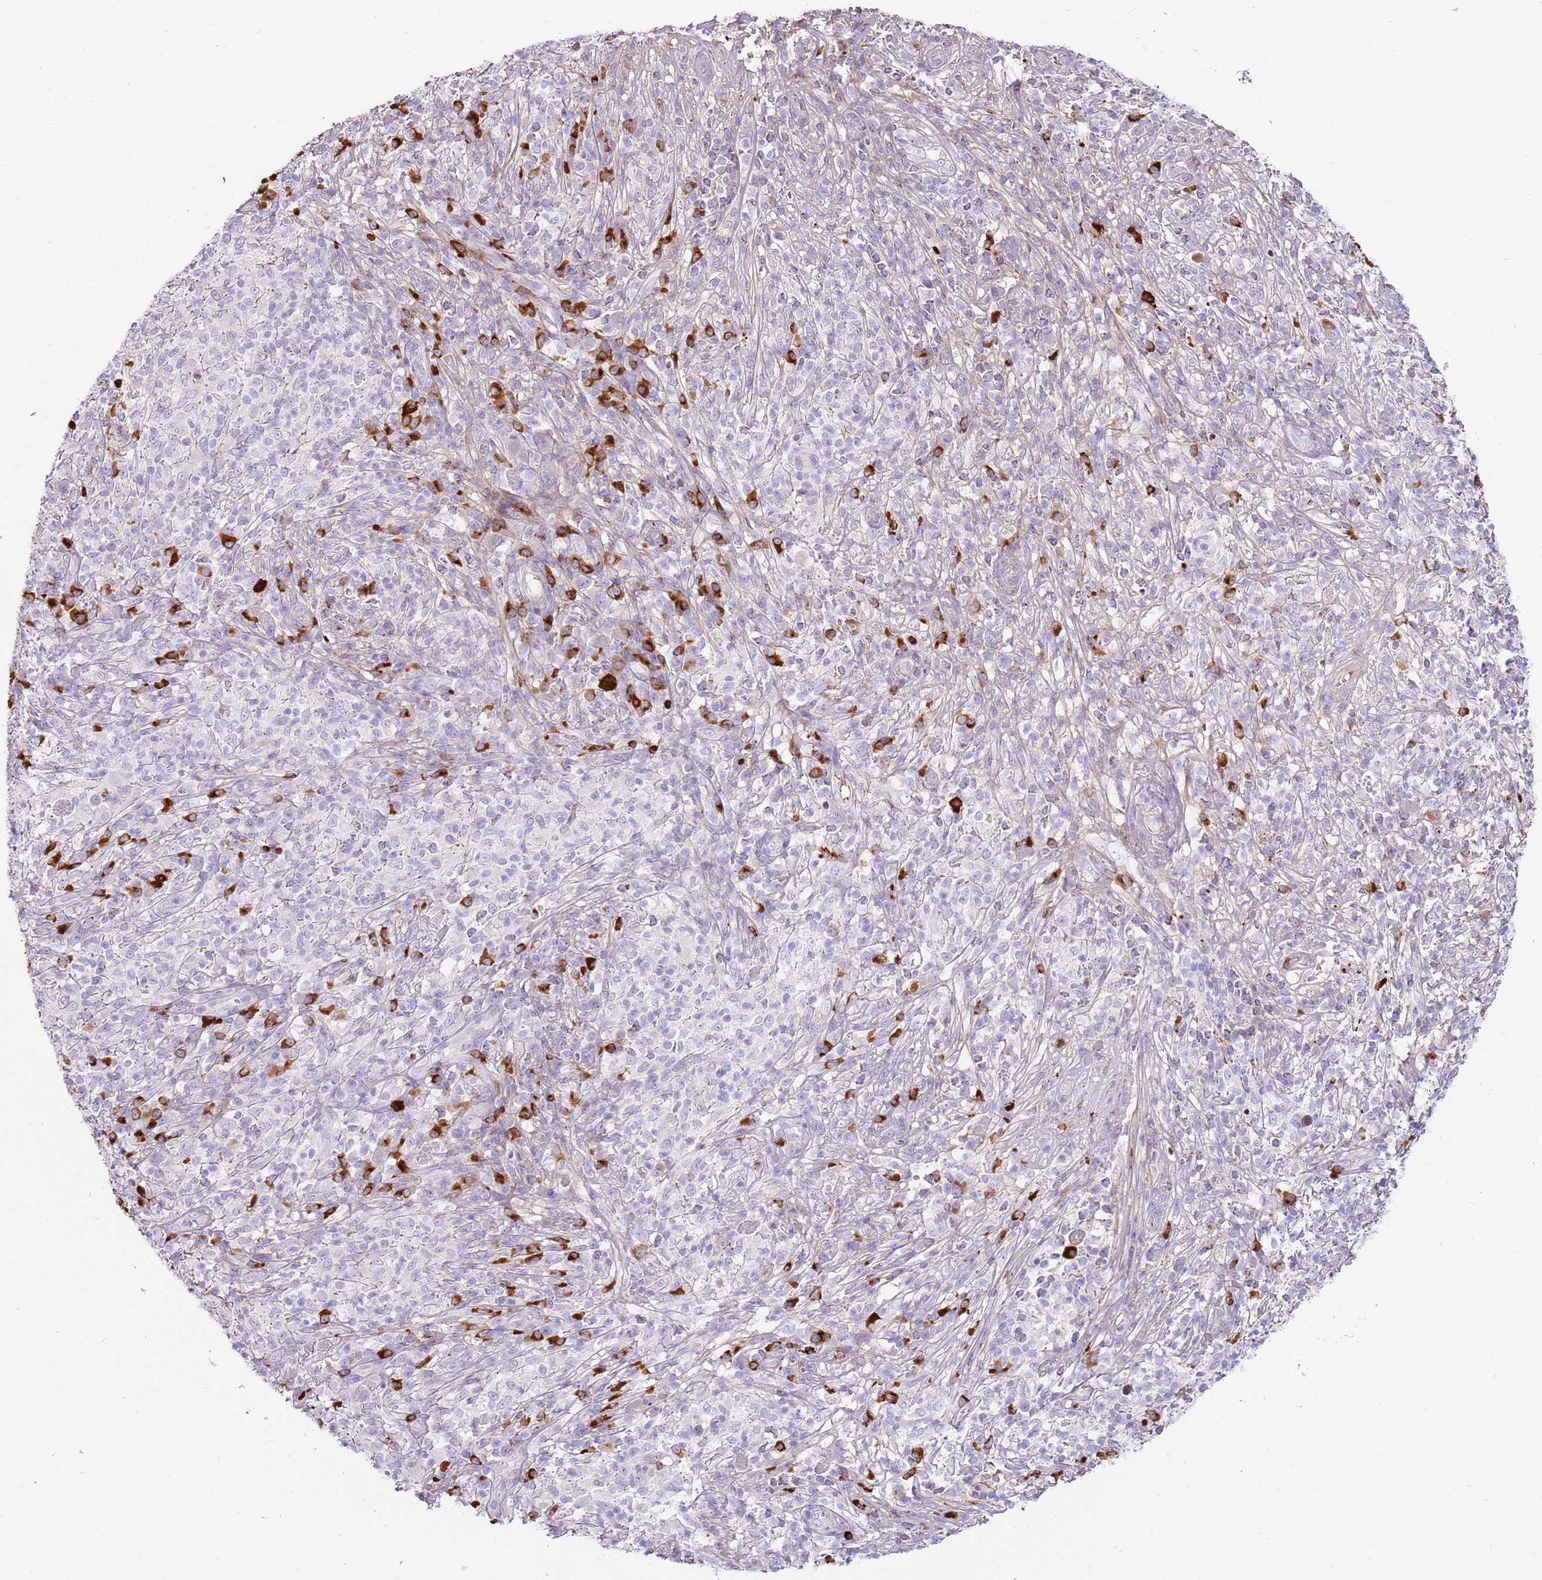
{"staining": {"intensity": "negative", "quantity": "none", "location": "none"}, "tissue": "melanoma", "cell_type": "Tumor cells", "image_type": "cancer", "snomed": [{"axis": "morphology", "description": "Malignant melanoma, NOS"}, {"axis": "topography", "description": "Skin"}], "caption": "Tumor cells are negative for brown protein staining in melanoma.", "gene": "MCUB", "patient": {"sex": "male", "age": 66}}